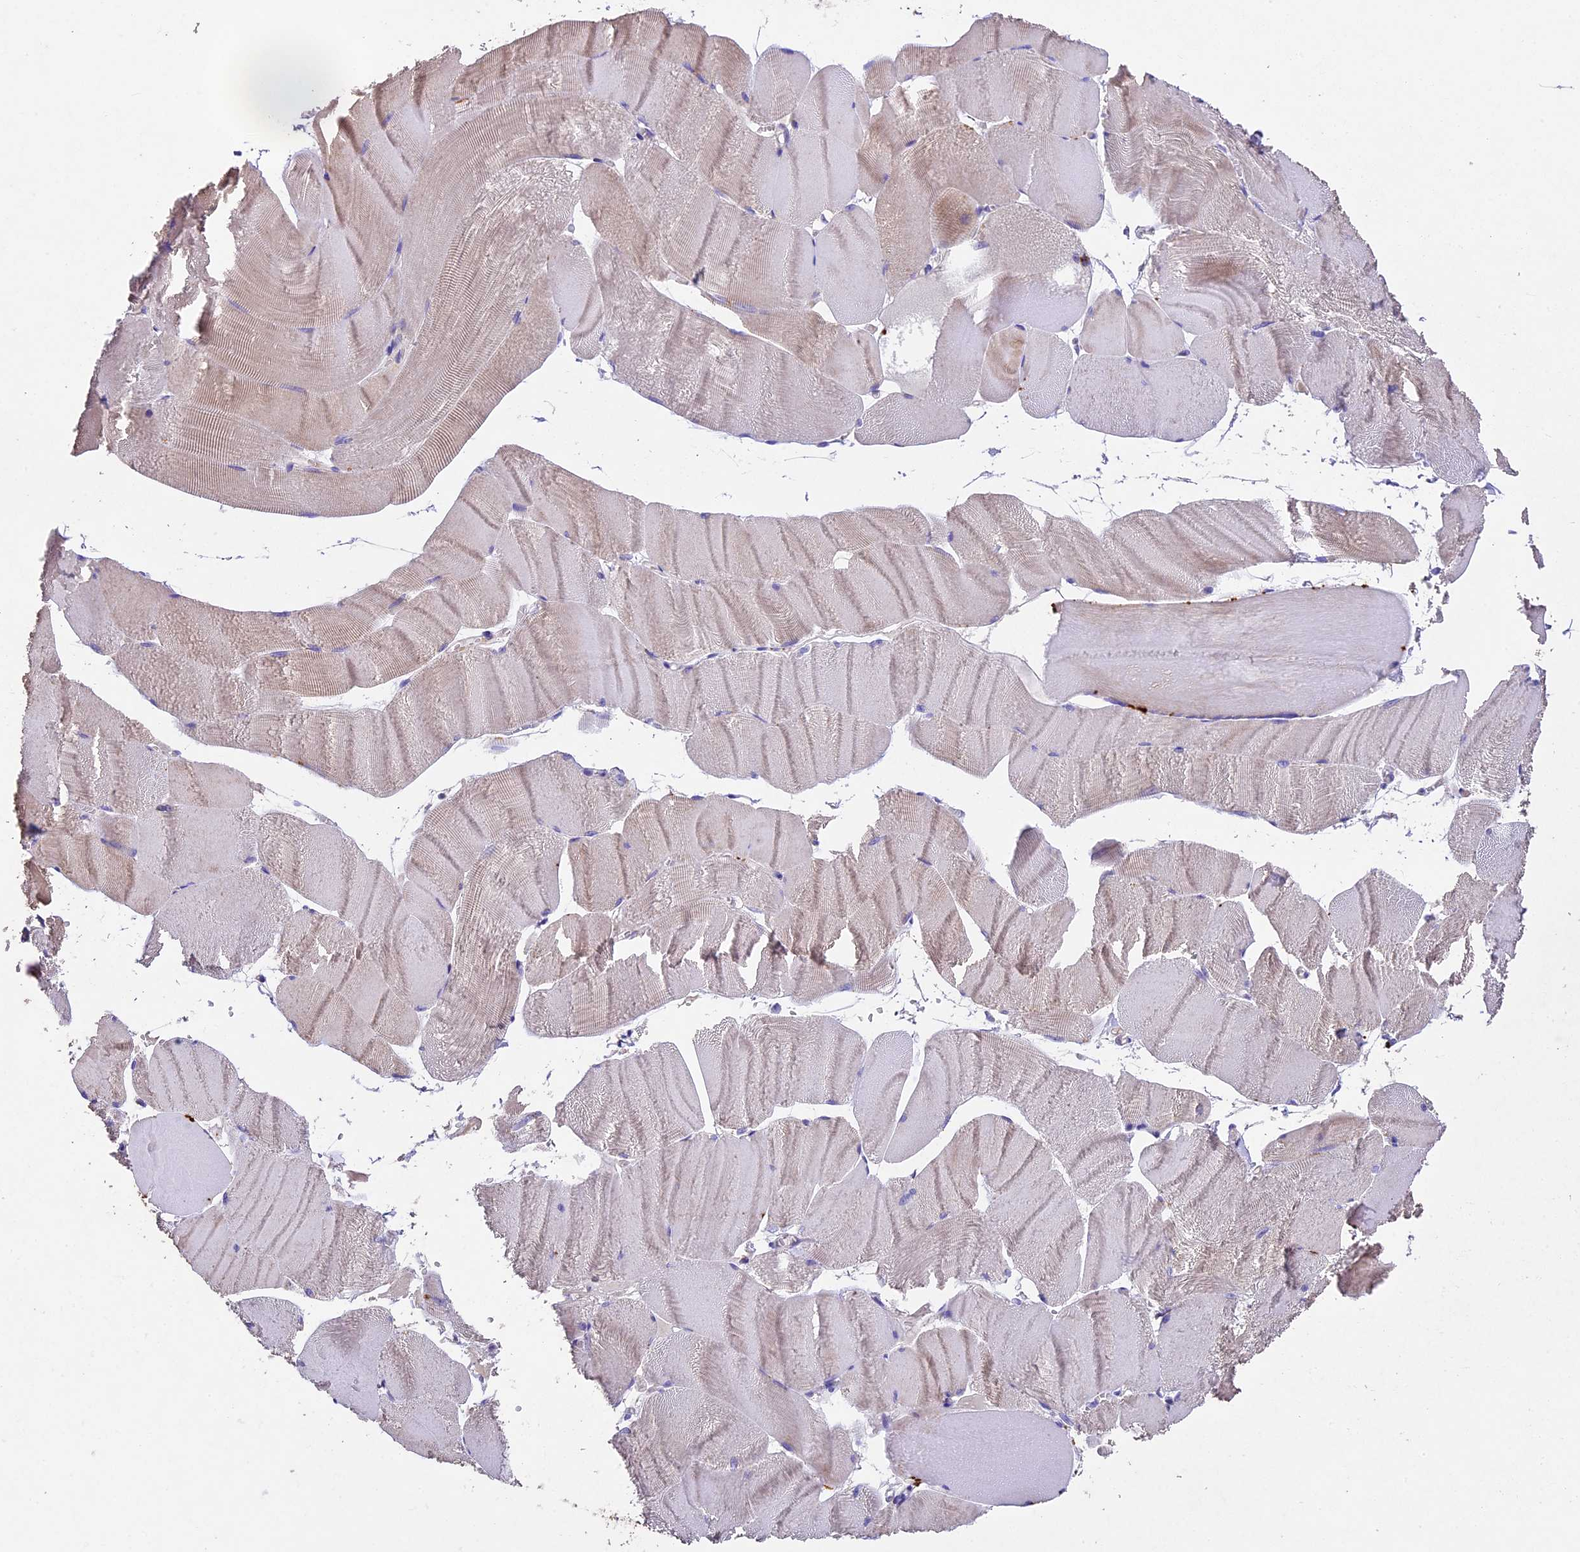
{"staining": {"intensity": "weak", "quantity": "25%-75%", "location": "cytoplasmic/membranous"}, "tissue": "skeletal muscle", "cell_type": "Myocytes", "image_type": "normal", "snomed": [{"axis": "morphology", "description": "Normal tissue, NOS"}, {"axis": "morphology", "description": "Basal cell carcinoma"}, {"axis": "topography", "description": "Skeletal muscle"}], "caption": "This image displays immunohistochemistry staining of normal human skeletal muscle, with low weak cytoplasmic/membranous expression in about 25%-75% of myocytes.", "gene": "PMPCB", "patient": {"sex": "female", "age": 64}}